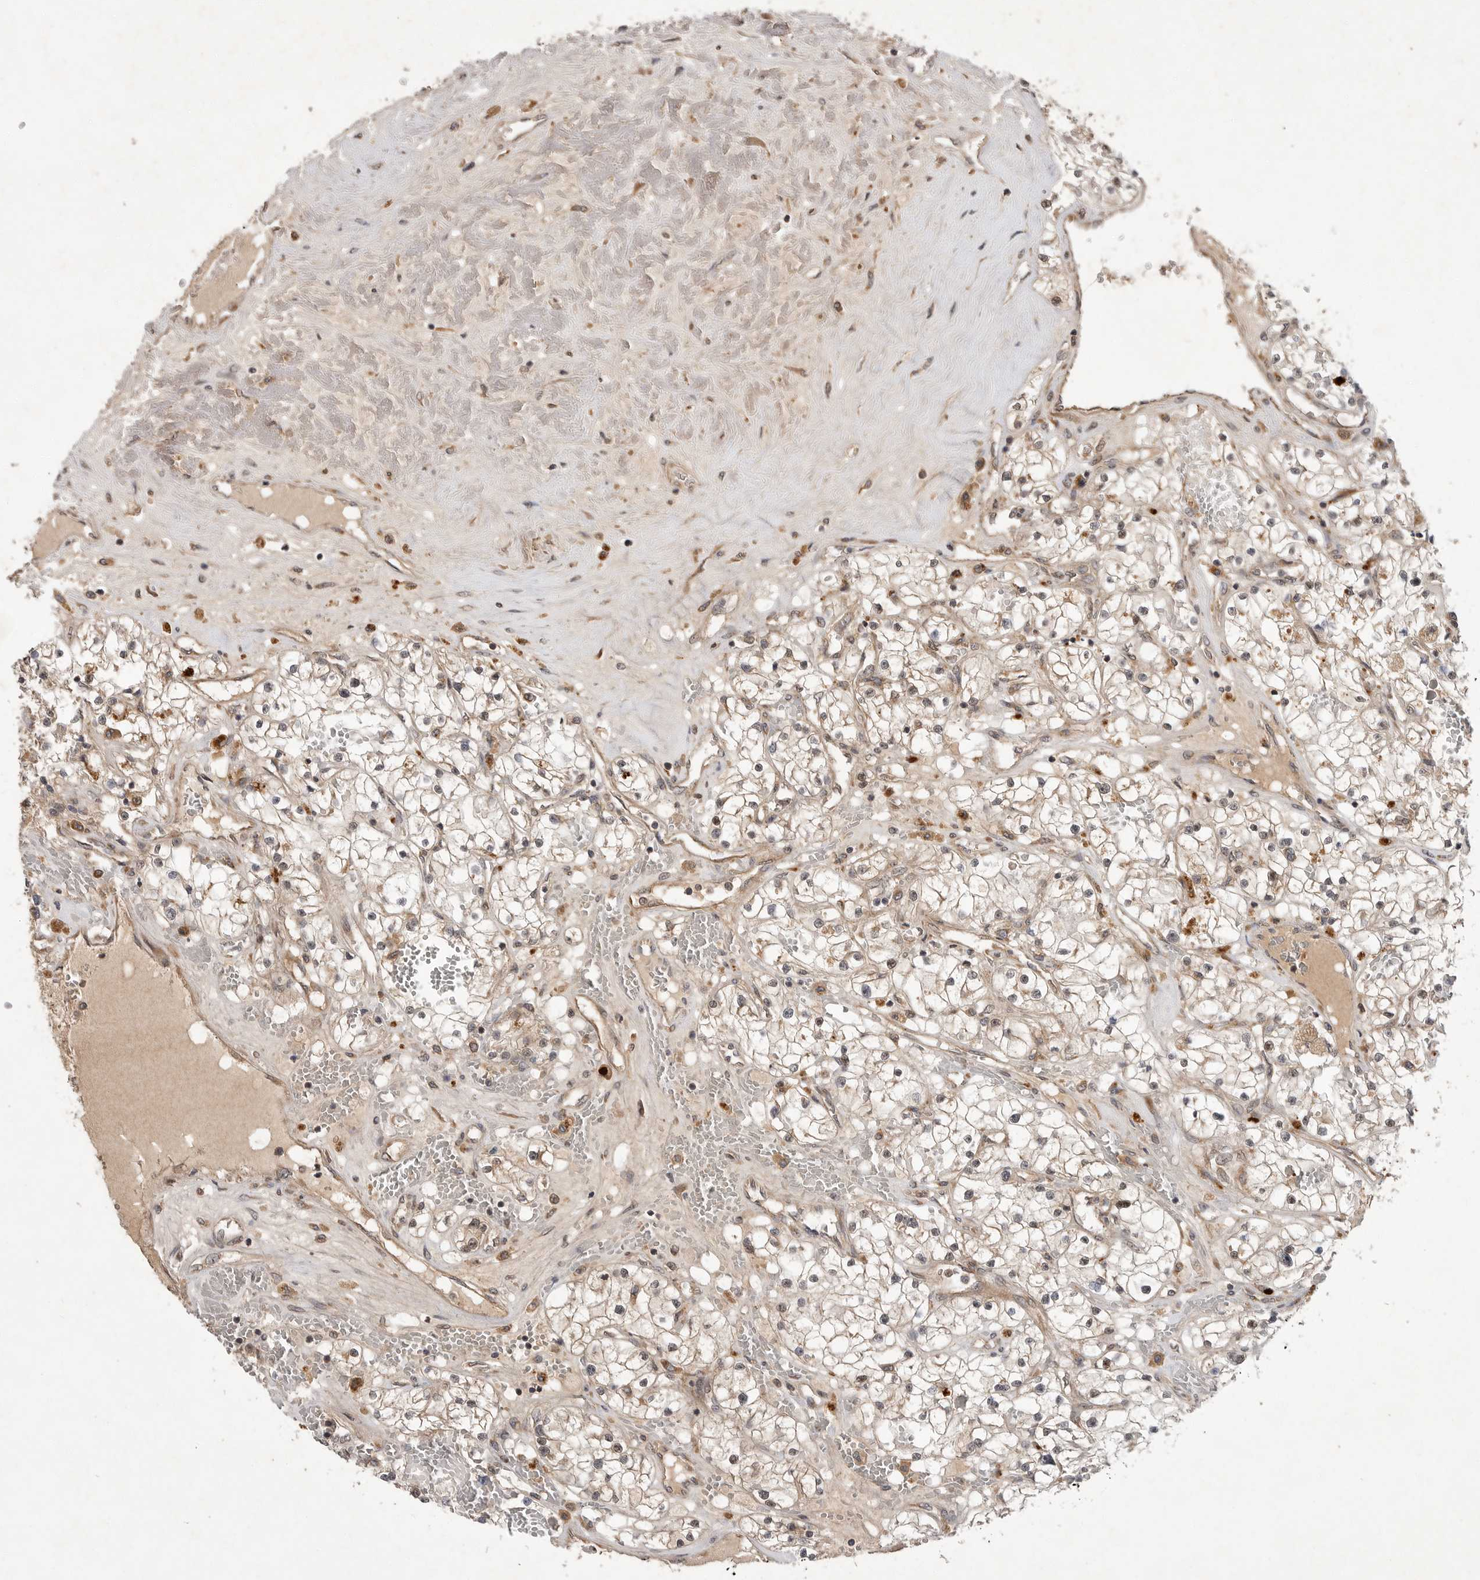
{"staining": {"intensity": "moderate", "quantity": "25%-75%", "location": "nuclear"}, "tissue": "renal cancer", "cell_type": "Tumor cells", "image_type": "cancer", "snomed": [{"axis": "morphology", "description": "Normal tissue, NOS"}, {"axis": "morphology", "description": "Adenocarcinoma, NOS"}, {"axis": "topography", "description": "Kidney"}], "caption": "Moderate nuclear expression for a protein is present in about 25%-75% of tumor cells of renal cancer (adenocarcinoma) using immunohistochemistry (IHC).", "gene": "OSBPL9", "patient": {"sex": "male", "age": 68}}